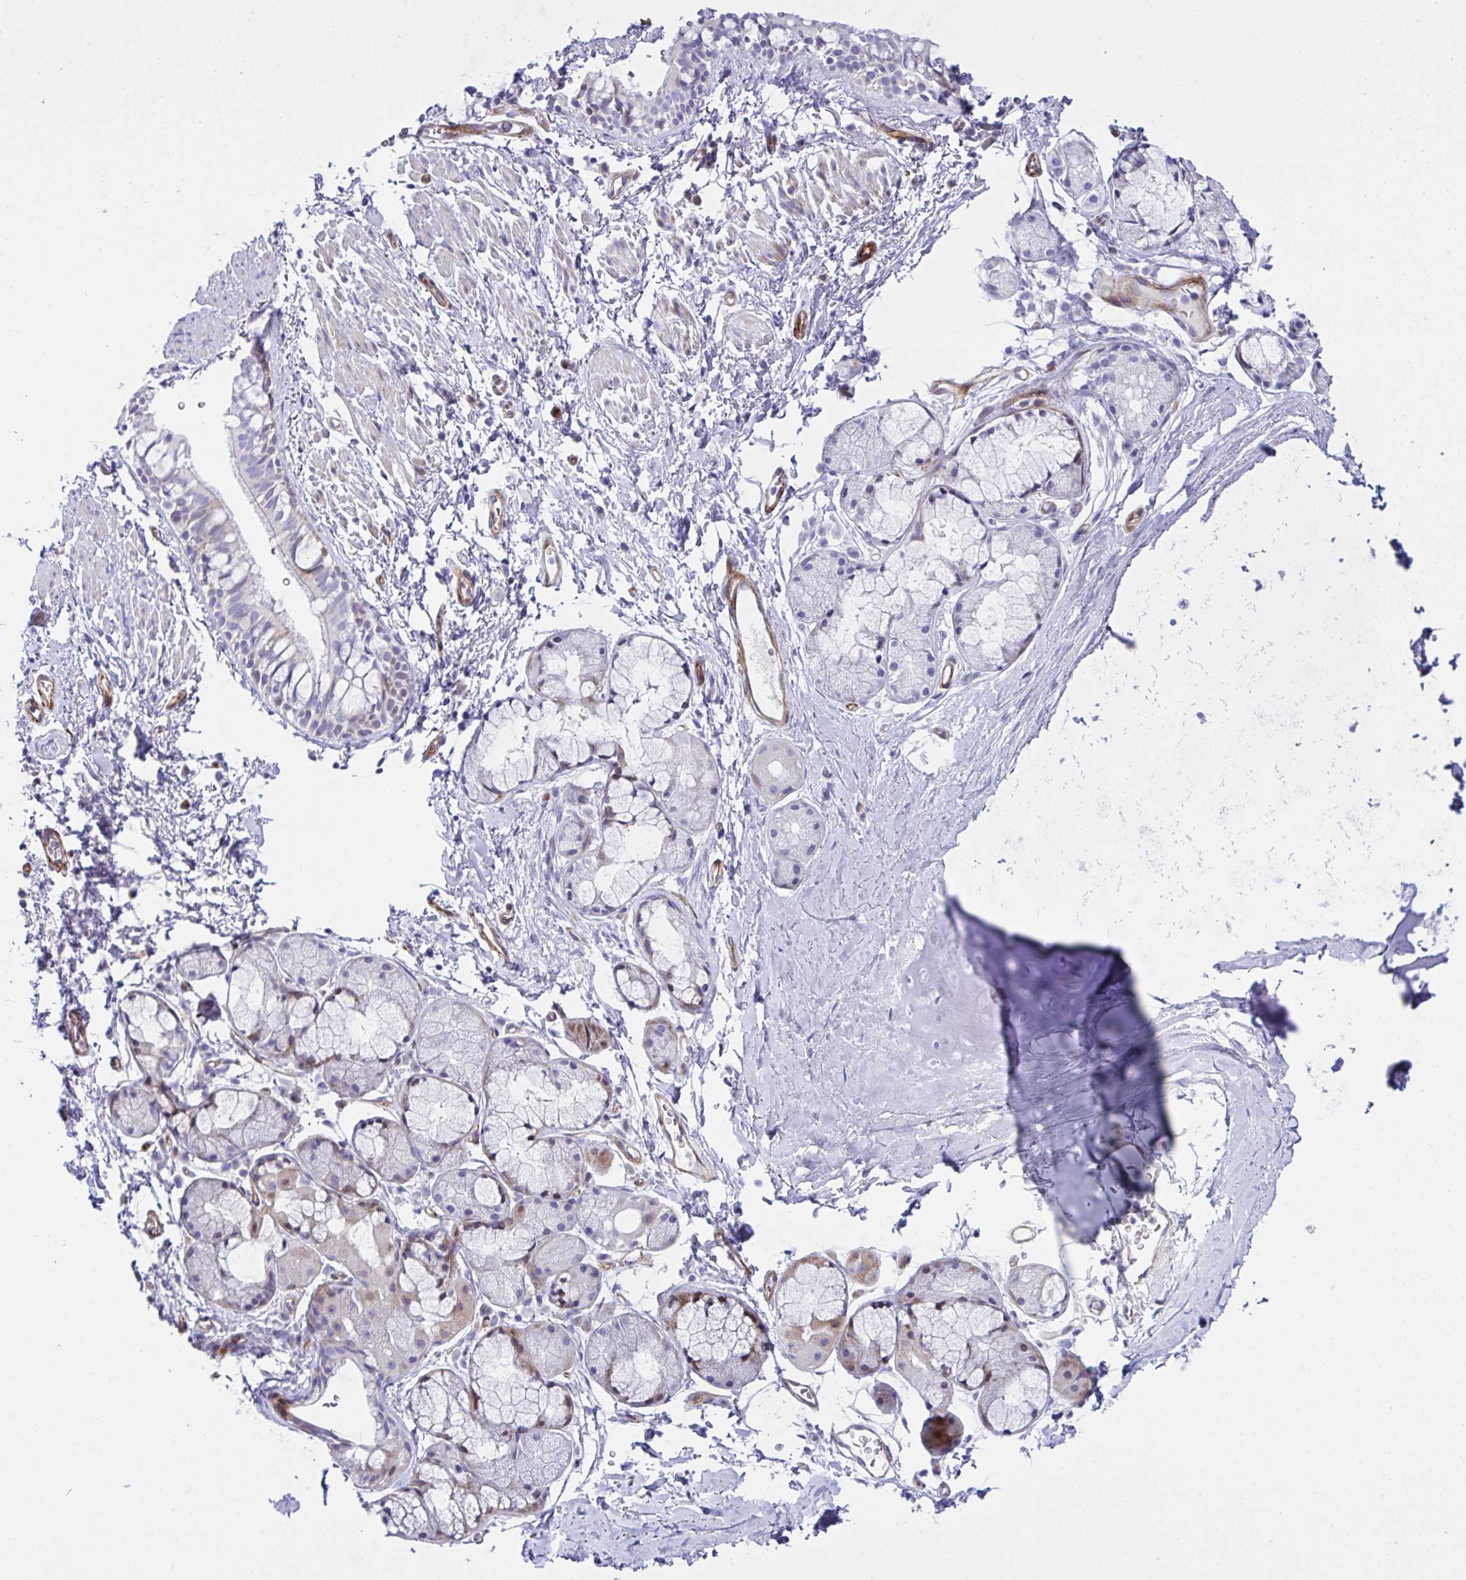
{"staining": {"intensity": "moderate", "quantity": "<25%", "location": "cytoplasmic/membranous"}, "tissue": "bronchus", "cell_type": "Respiratory epithelial cells", "image_type": "normal", "snomed": [{"axis": "morphology", "description": "Normal tissue, NOS"}, {"axis": "topography", "description": "Lymph node"}, {"axis": "topography", "description": "Cartilage tissue"}, {"axis": "topography", "description": "Bronchus"}], "caption": "A low amount of moderate cytoplasmic/membranous staining is present in about <25% of respiratory epithelial cells in normal bronchus.", "gene": "ZNF713", "patient": {"sex": "female", "age": 70}}